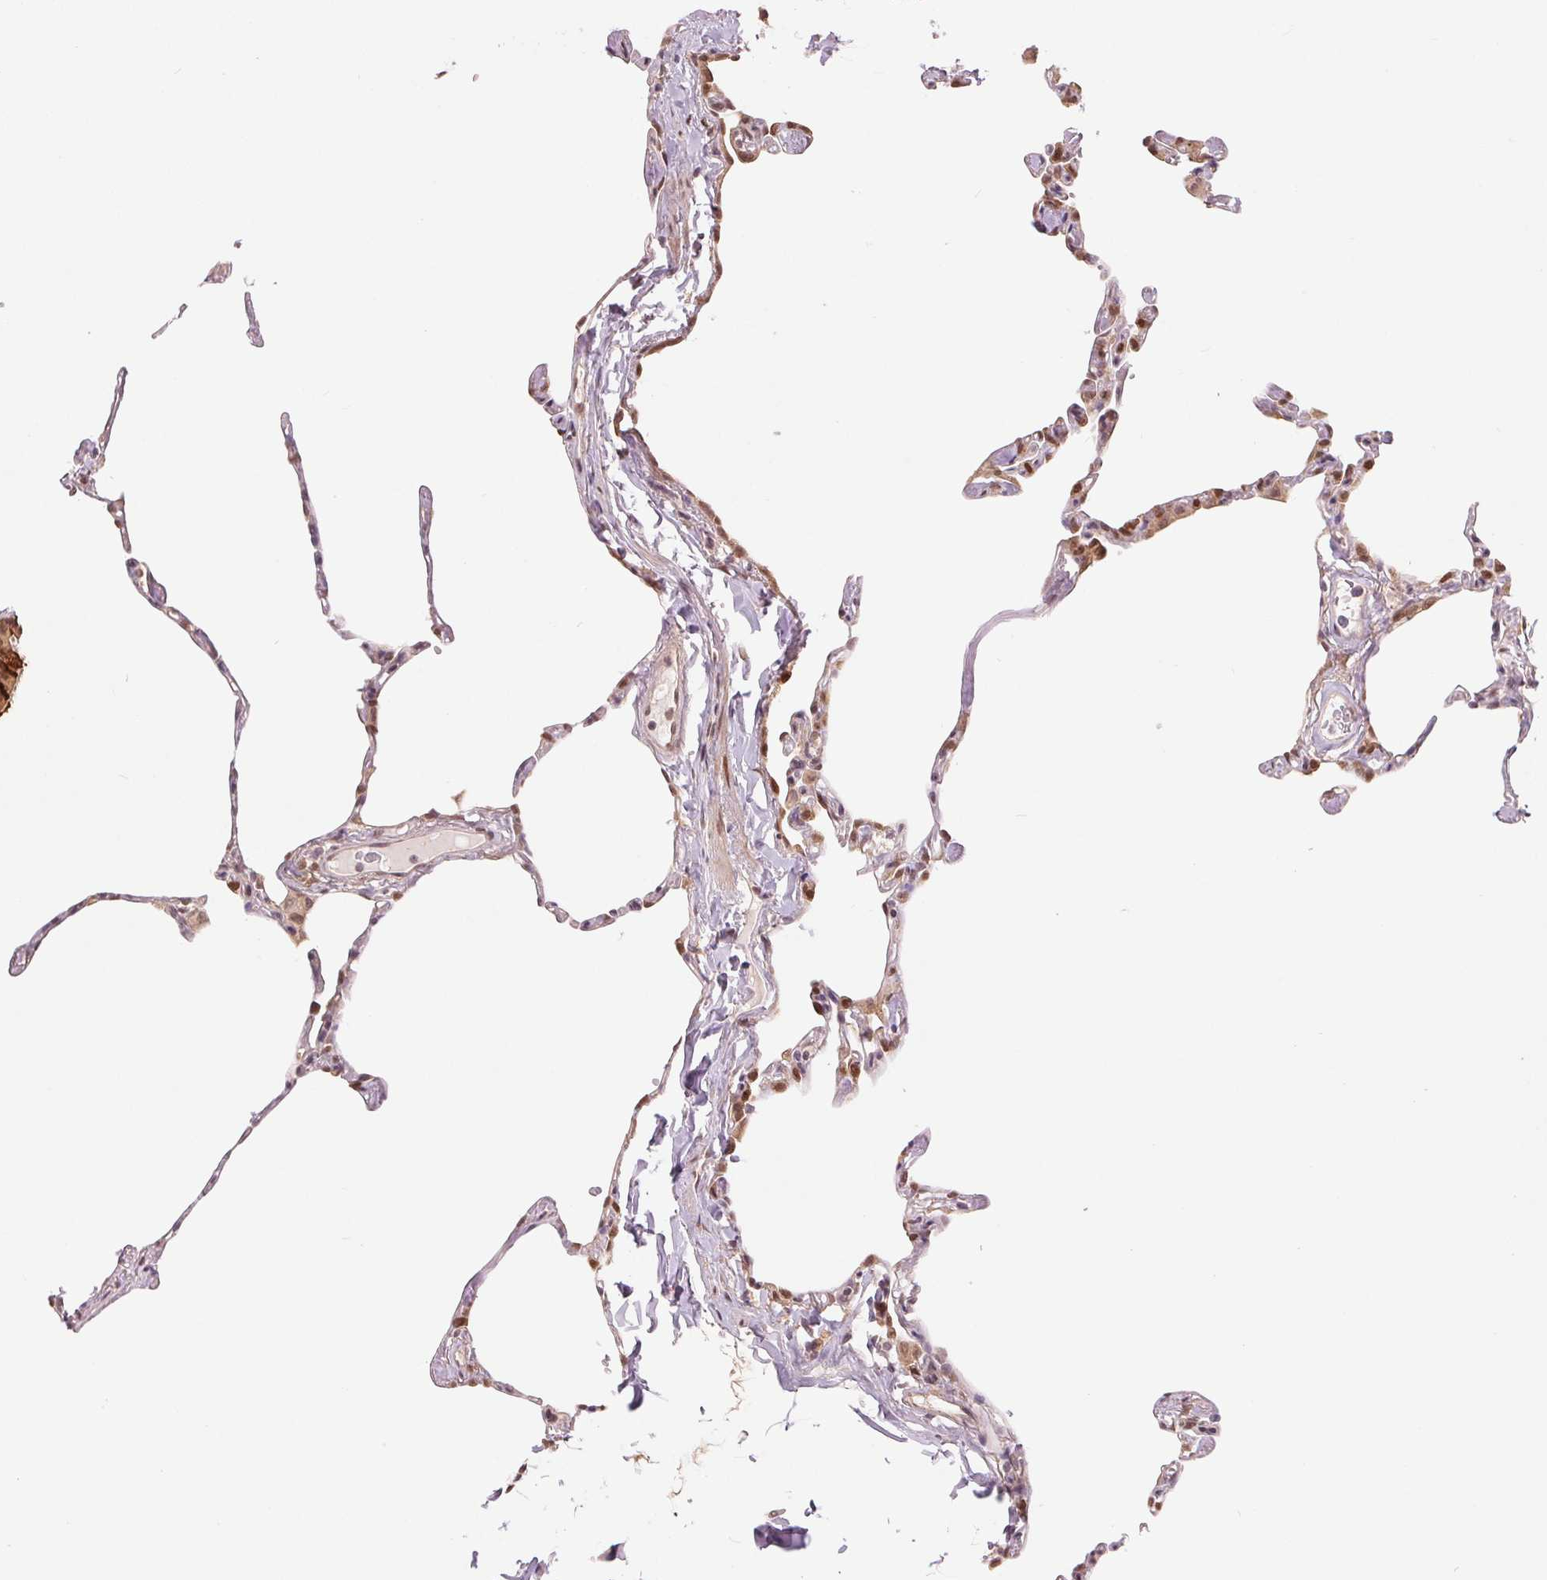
{"staining": {"intensity": "negative", "quantity": "none", "location": "none"}, "tissue": "lung", "cell_type": "Alveolar cells", "image_type": "normal", "snomed": [{"axis": "morphology", "description": "Normal tissue, NOS"}, {"axis": "topography", "description": "Lung"}], "caption": "The image shows no significant expression in alveolar cells of lung.", "gene": "ERI3", "patient": {"sex": "male", "age": 65}}